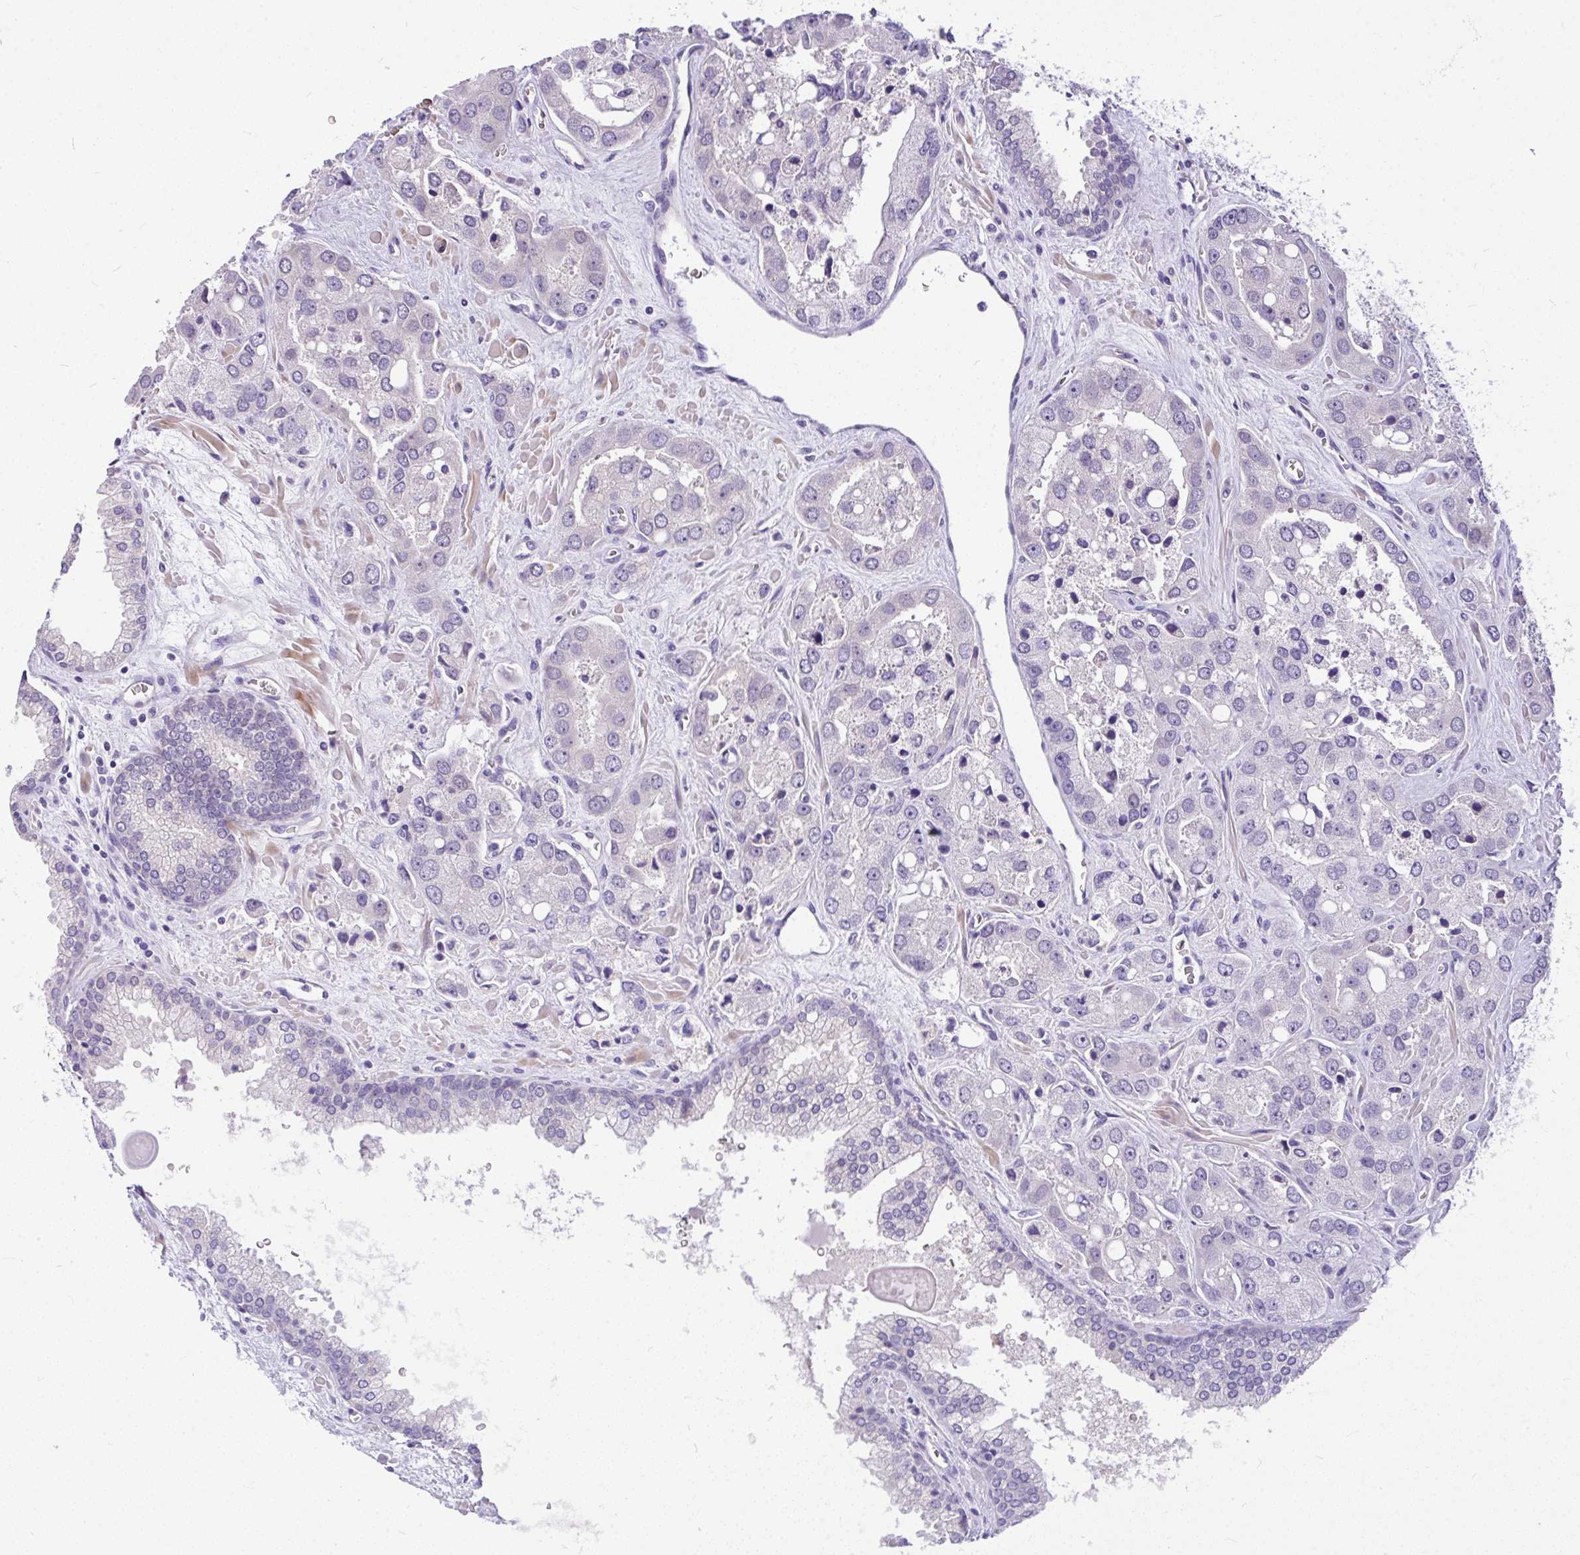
{"staining": {"intensity": "negative", "quantity": "none", "location": "none"}, "tissue": "prostate cancer", "cell_type": "Tumor cells", "image_type": "cancer", "snomed": [{"axis": "morphology", "description": "Normal tissue, NOS"}, {"axis": "morphology", "description": "Adenocarcinoma, High grade"}, {"axis": "topography", "description": "Prostate"}, {"axis": "topography", "description": "Peripheral nerve tissue"}], "caption": "Tumor cells are negative for protein expression in human adenocarcinoma (high-grade) (prostate).", "gene": "MOCS1", "patient": {"sex": "male", "age": 68}}